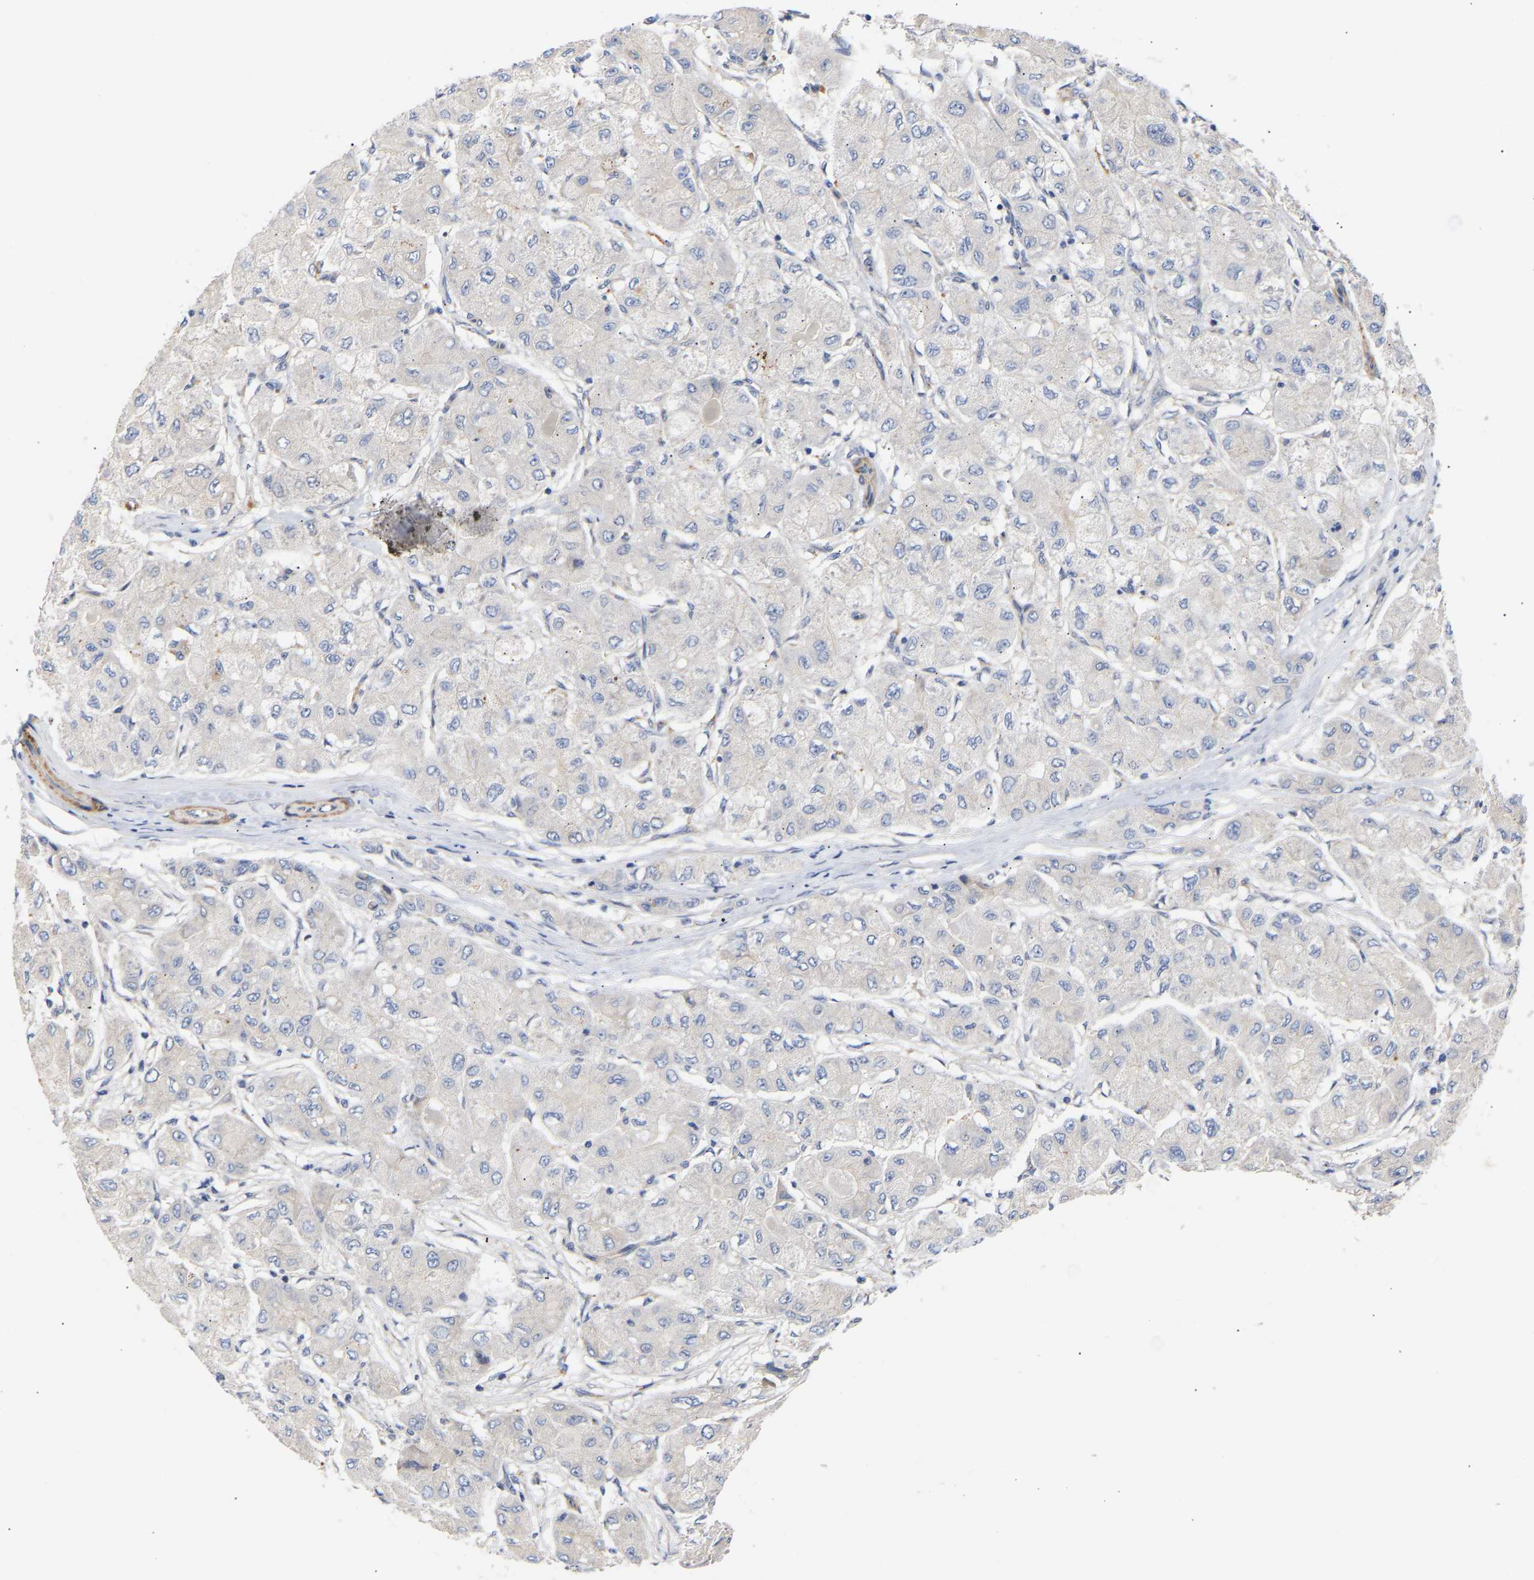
{"staining": {"intensity": "negative", "quantity": "none", "location": "none"}, "tissue": "liver cancer", "cell_type": "Tumor cells", "image_type": "cancer", "snomed": [{"axis": "morphology", "description": "Carcinoma, Hepatocellular, NOS"}, {"axis": "topography", "description": "Liver"}], "caption": "High power microscopy histopathology image of an IHC photomicrograph of liver cancer, revealing no significant positivity in tumor cells. The staining was performed using DAB (3,3'-diaminobenzidine) to visualize the protein expression in brown, while the nuclei were stained in blue with hematoxylin (Magnification: 20x).", "gene": "KASH5", "patient": {"sex": "male", "age": 80}}